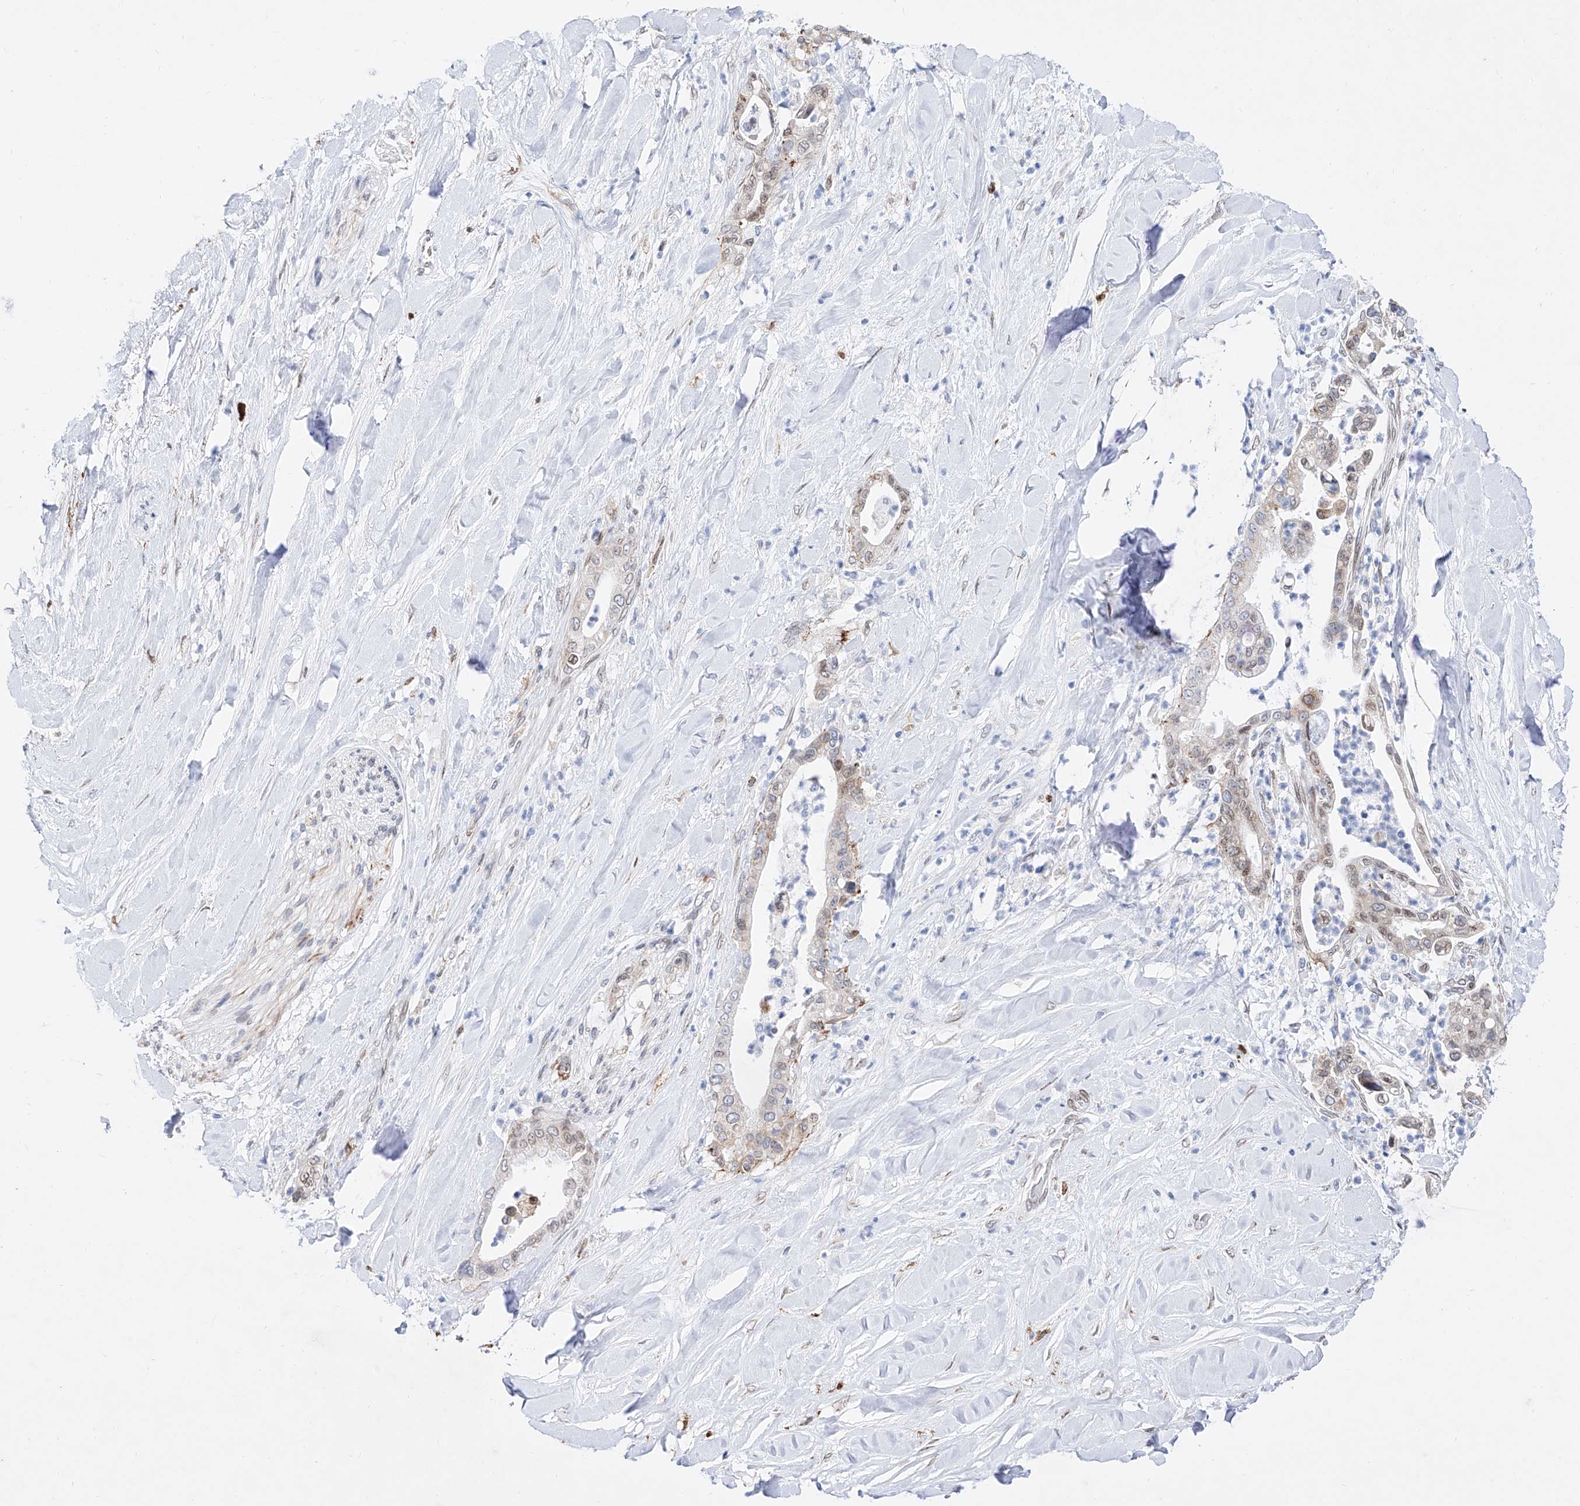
{"staining": {"intensity": "weak", "quantity": "25%-75%", "location": "cytoplasmic/membranous,nuclear"}, "tissue": "liver cancer", "cell_type": "Tumor cells", "image_type": "cancer", "snomed": [{"axis": "morphology", "description": "Cholangiocarcinoma"}, {"axis": "topography", "description": "Liver"}], "caption": "A low amount of weak cytoplasmic/membranous and nuclear expression is appreciated in approximately 25%-75% of tumor cells in liver cancer tissue. (DAB (3,3'-diaminobenzidine) = brown stain, brightfield microscopy at high magnification).", "gene": "LCLAT1", "patient": {"sex": "female", "age": 54}}